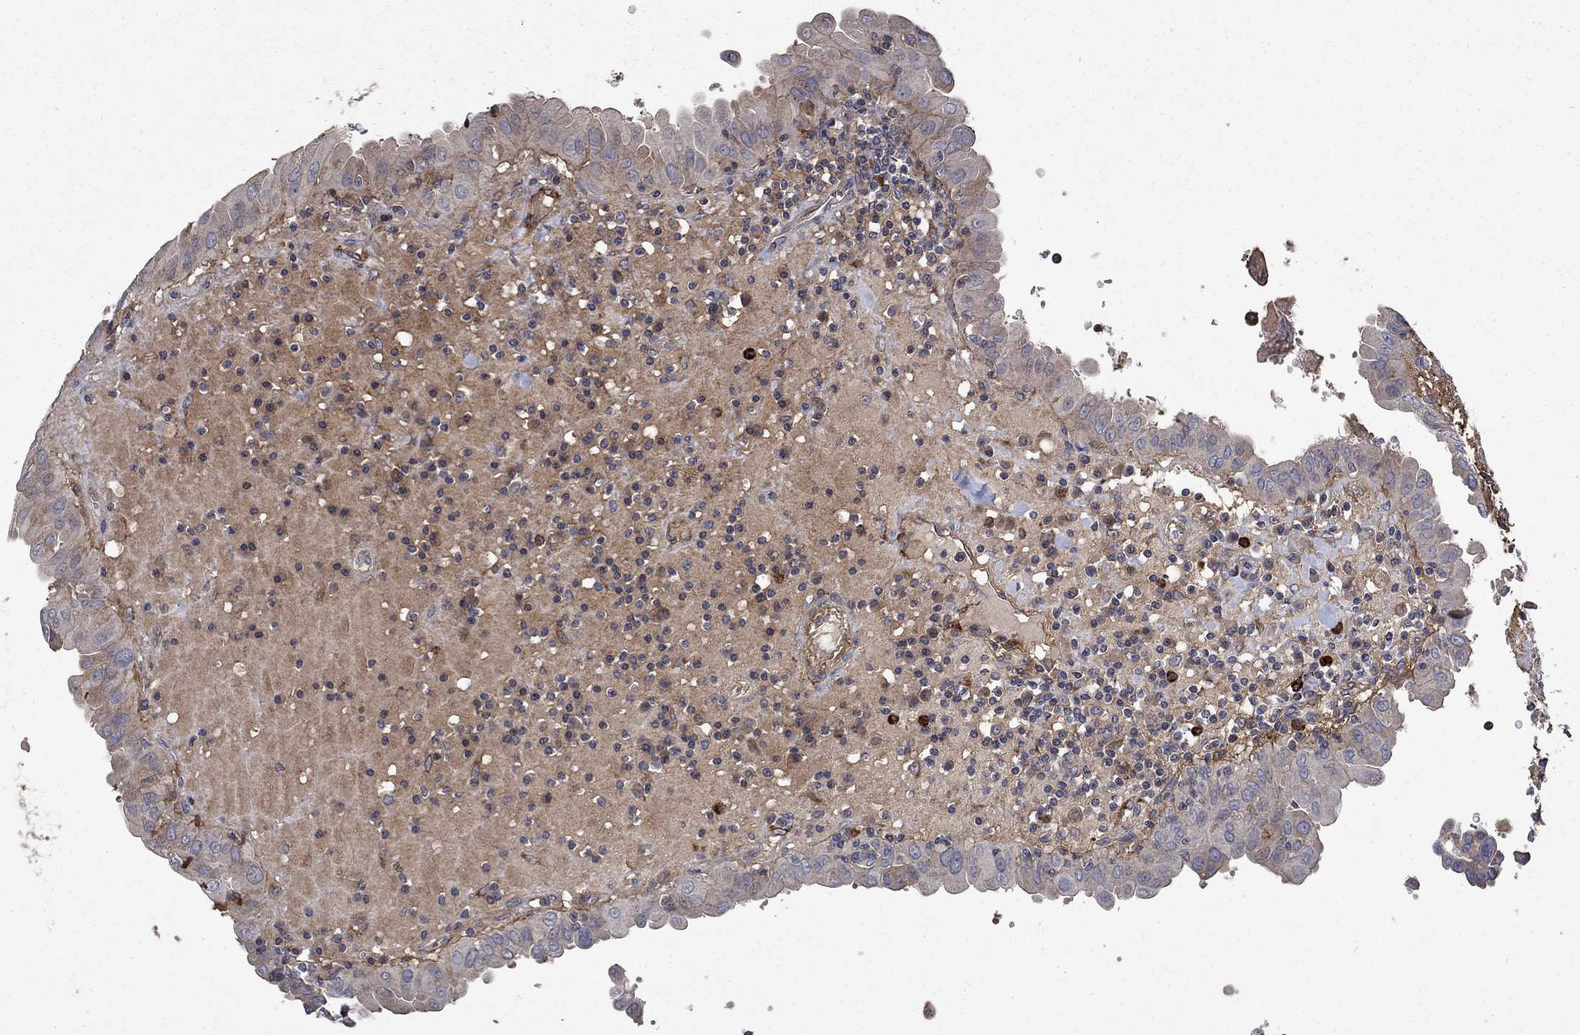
{"staining": {"intensity": "negative", "quantity": "none", "location": "none"}, "tissue": "thyroid cancer", "cell_type": "Tumor cells", "image_type": "cancer", "snomed": [{"axis": "morphology", "description": "Papillary adenocarcinoma, NOS"}, {"axis": "topography", "description": "Thyroid gland"}], "caption": "DAB immunohistochemical staining of papillary adenocarcinoma (thyroid) displays no significant positivity in tumor cells.", "gene": "VCAN", "patient": {"sex": "female", "age": 37}}